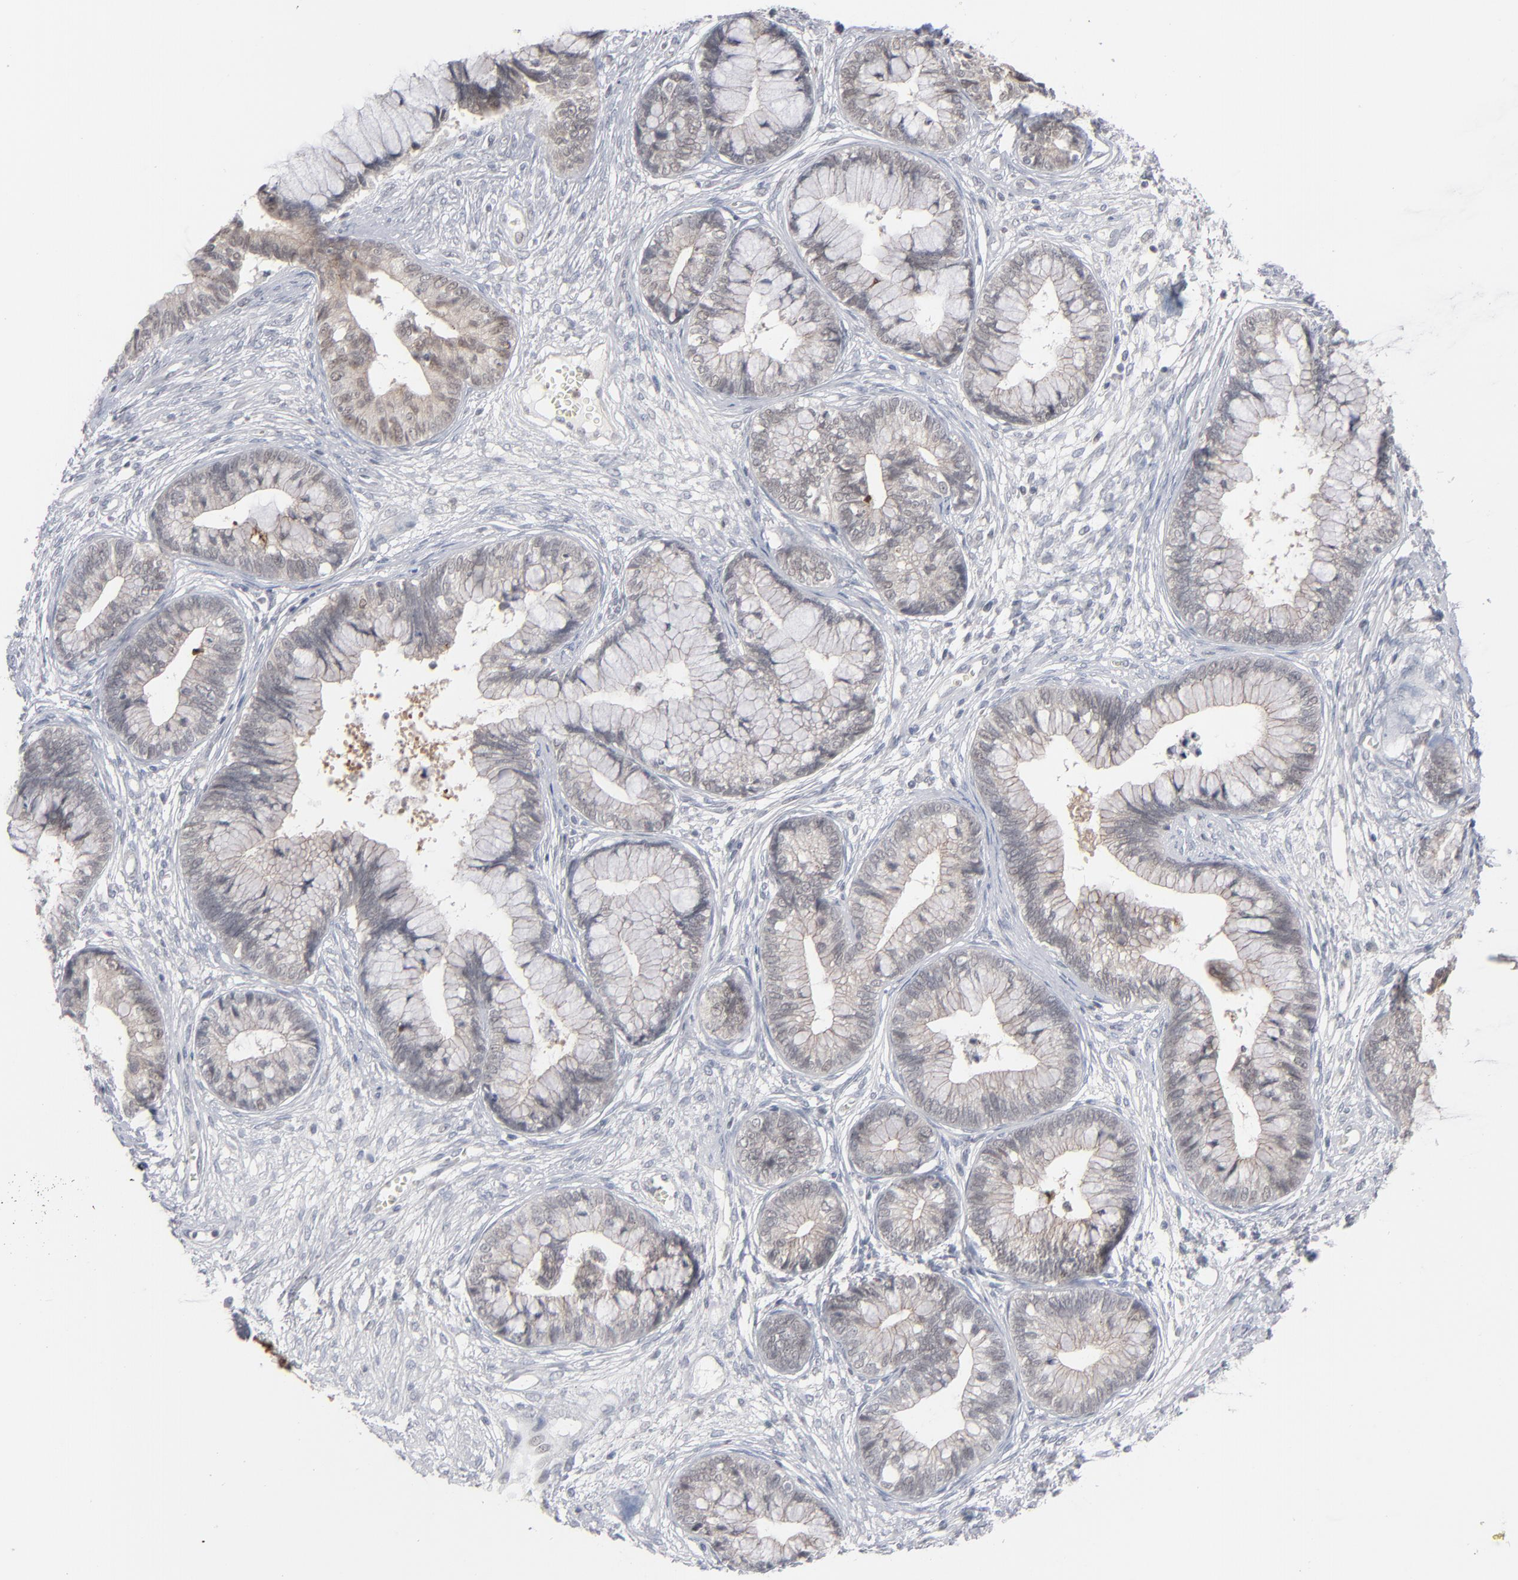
{"staining": {"intensity": "moderate", "quantity": "25%-75%", "location": "cytoplasmic/membranous"}, "tissue": "cervical cancer", "cell_type": "Tumor cells", "image_type": "cancer", "snomed": [{"axis": "morphology", "description": "Adenocarcinoma, NOS"}, {"axis": "topography", "description": "Cervix"}], "caption": "Protein staining of cervical cancer (adenocarcinoma) tissue displays moderate cytoplasmic/membranous staining in about 25%-75% of tumor cells.", "gene": "POF1B", "patient": {"sex": "female", "age": 44}}